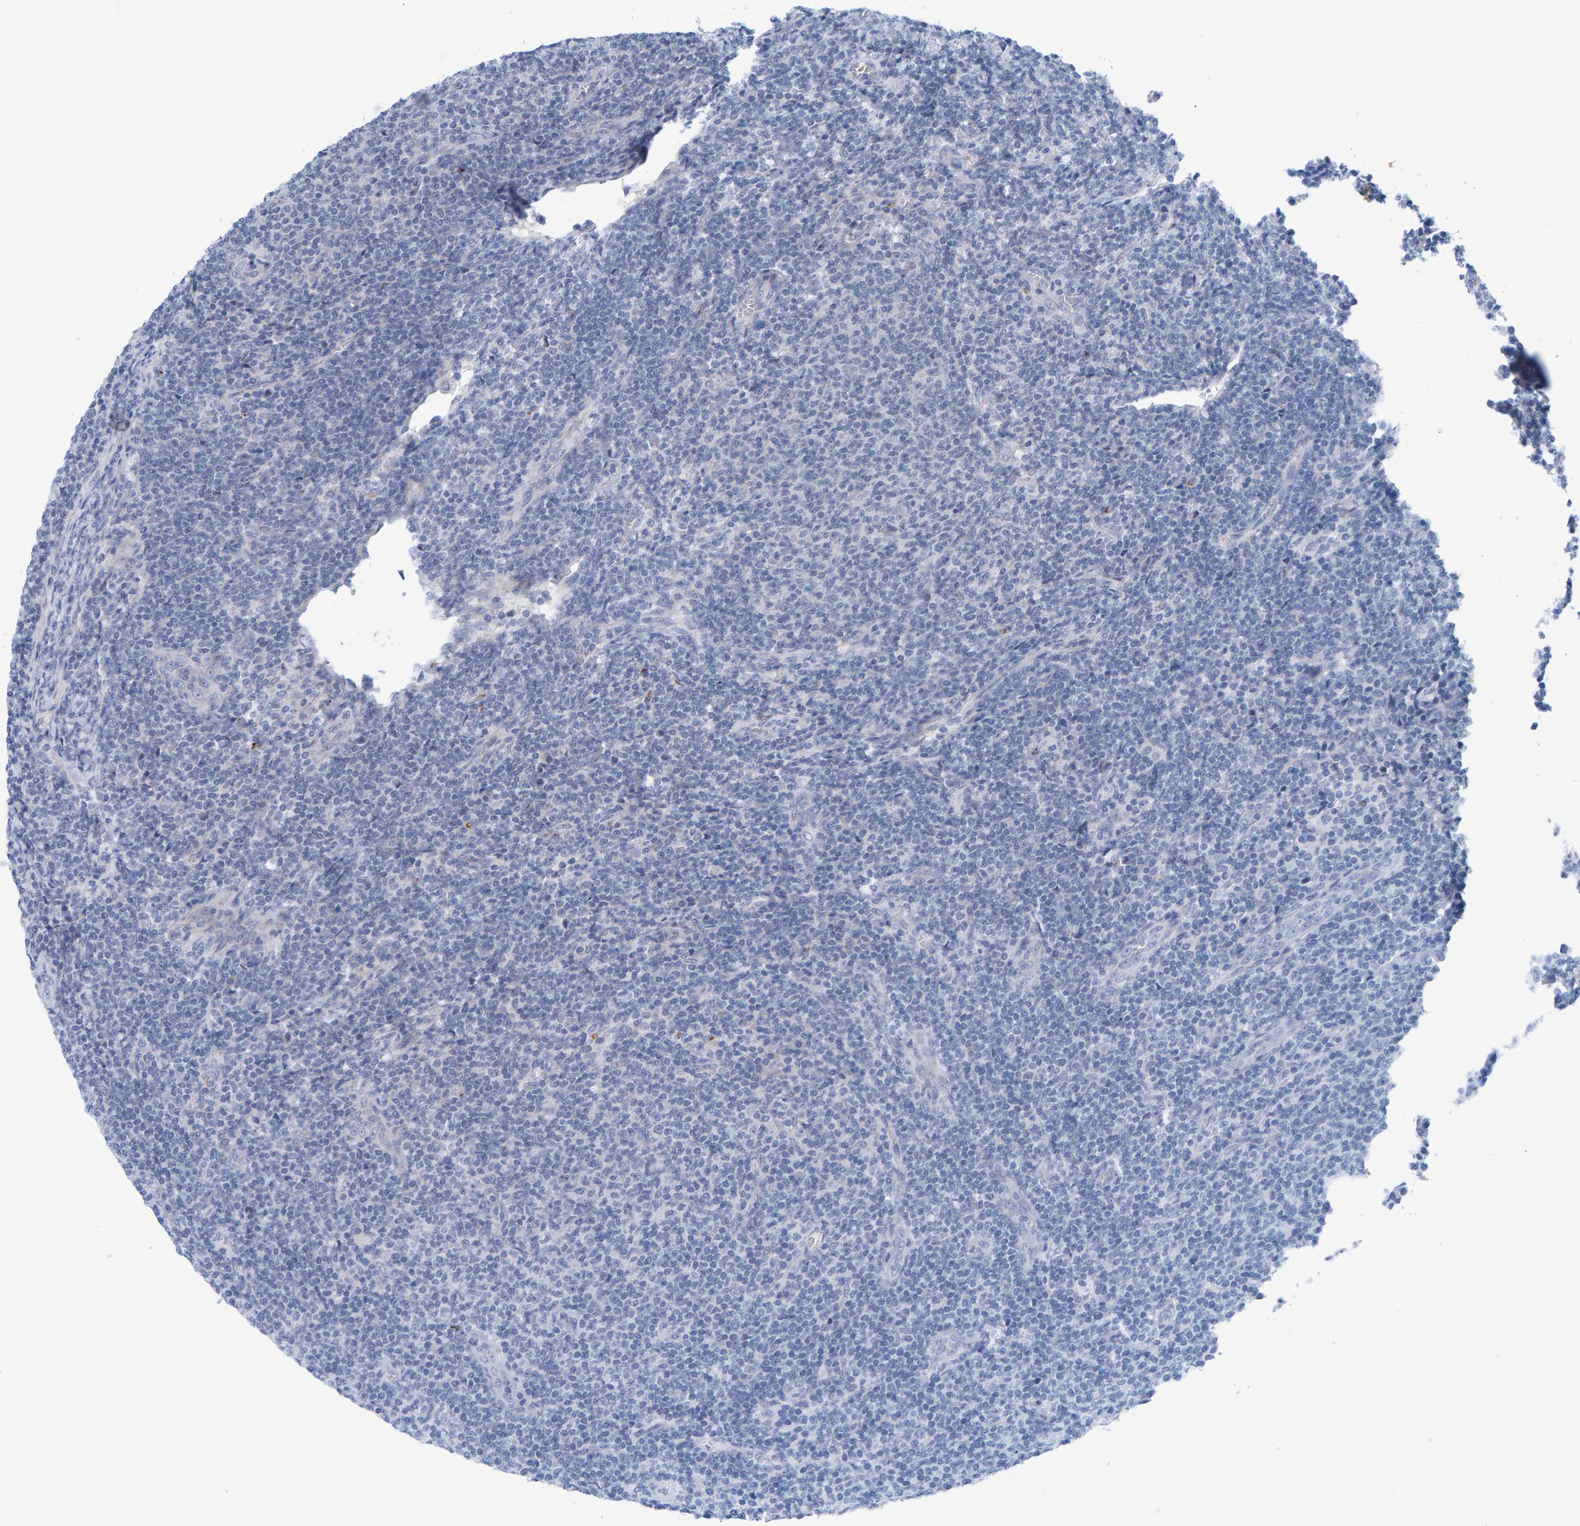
{"staining": {"intensity": "negative", "quantity": "none", "location": "none"}, "tissue": "lymphoma", "cell_type": "Tumor cells", "image_type": "cancer", "snomed": [{"axis": "morphology", "description": "Malignant lymphoma, non-Hodgkin's type, Low grade"}, {"axis": "topography", "description": "Lymph node"}], "caption": "DAB (3,3'-diaminobenzidine) immunohistochemical staining of malignant lymphoma, non-Hodgkin's type (low-grade) displays no significant positivity in tumor cells.", "gene": "MFSD6L", "patient": {"sex": "male", "age": 66}}